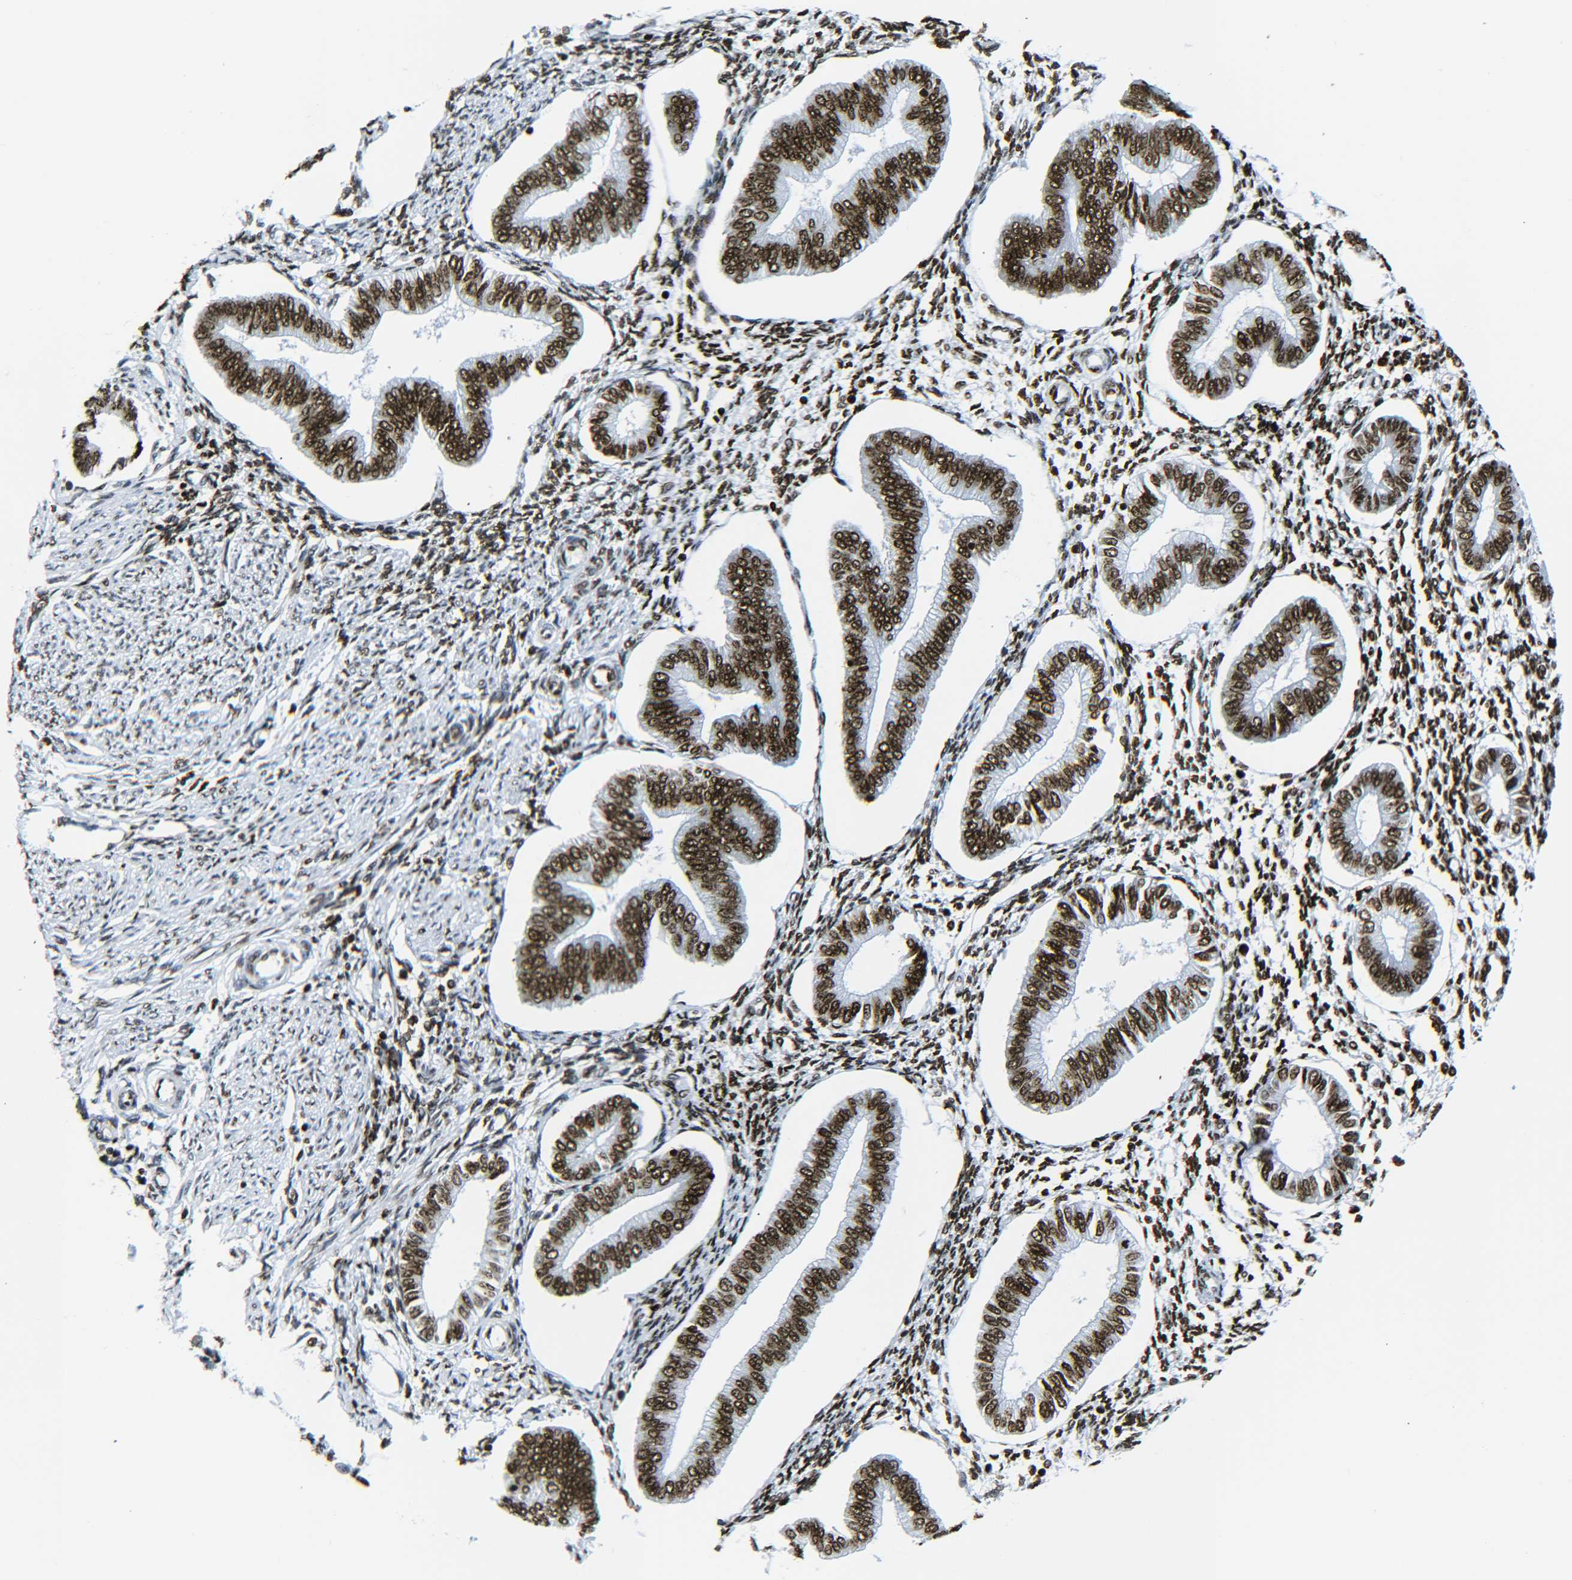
{"staining": {"intensity": "strong", "quantity": ">75%", "location": "nuclear"}, "tissue": "endometrium", "cell_type": "Cells in endometrial stroma", "image_type": "normal", "snomed": [{"axis": "morphology", "description": "Normal tissue, NOS"}, {"axis": "topography", "description": "Endometrium"}], "caption": "Immunohistochemical staining of unremarkable human endometrium displays high levels of strong nuclear positivity in about >75% of cells in endometrial stroma.", "gene": "H2AX", "patient": {"sex": "female", "age": 50}}